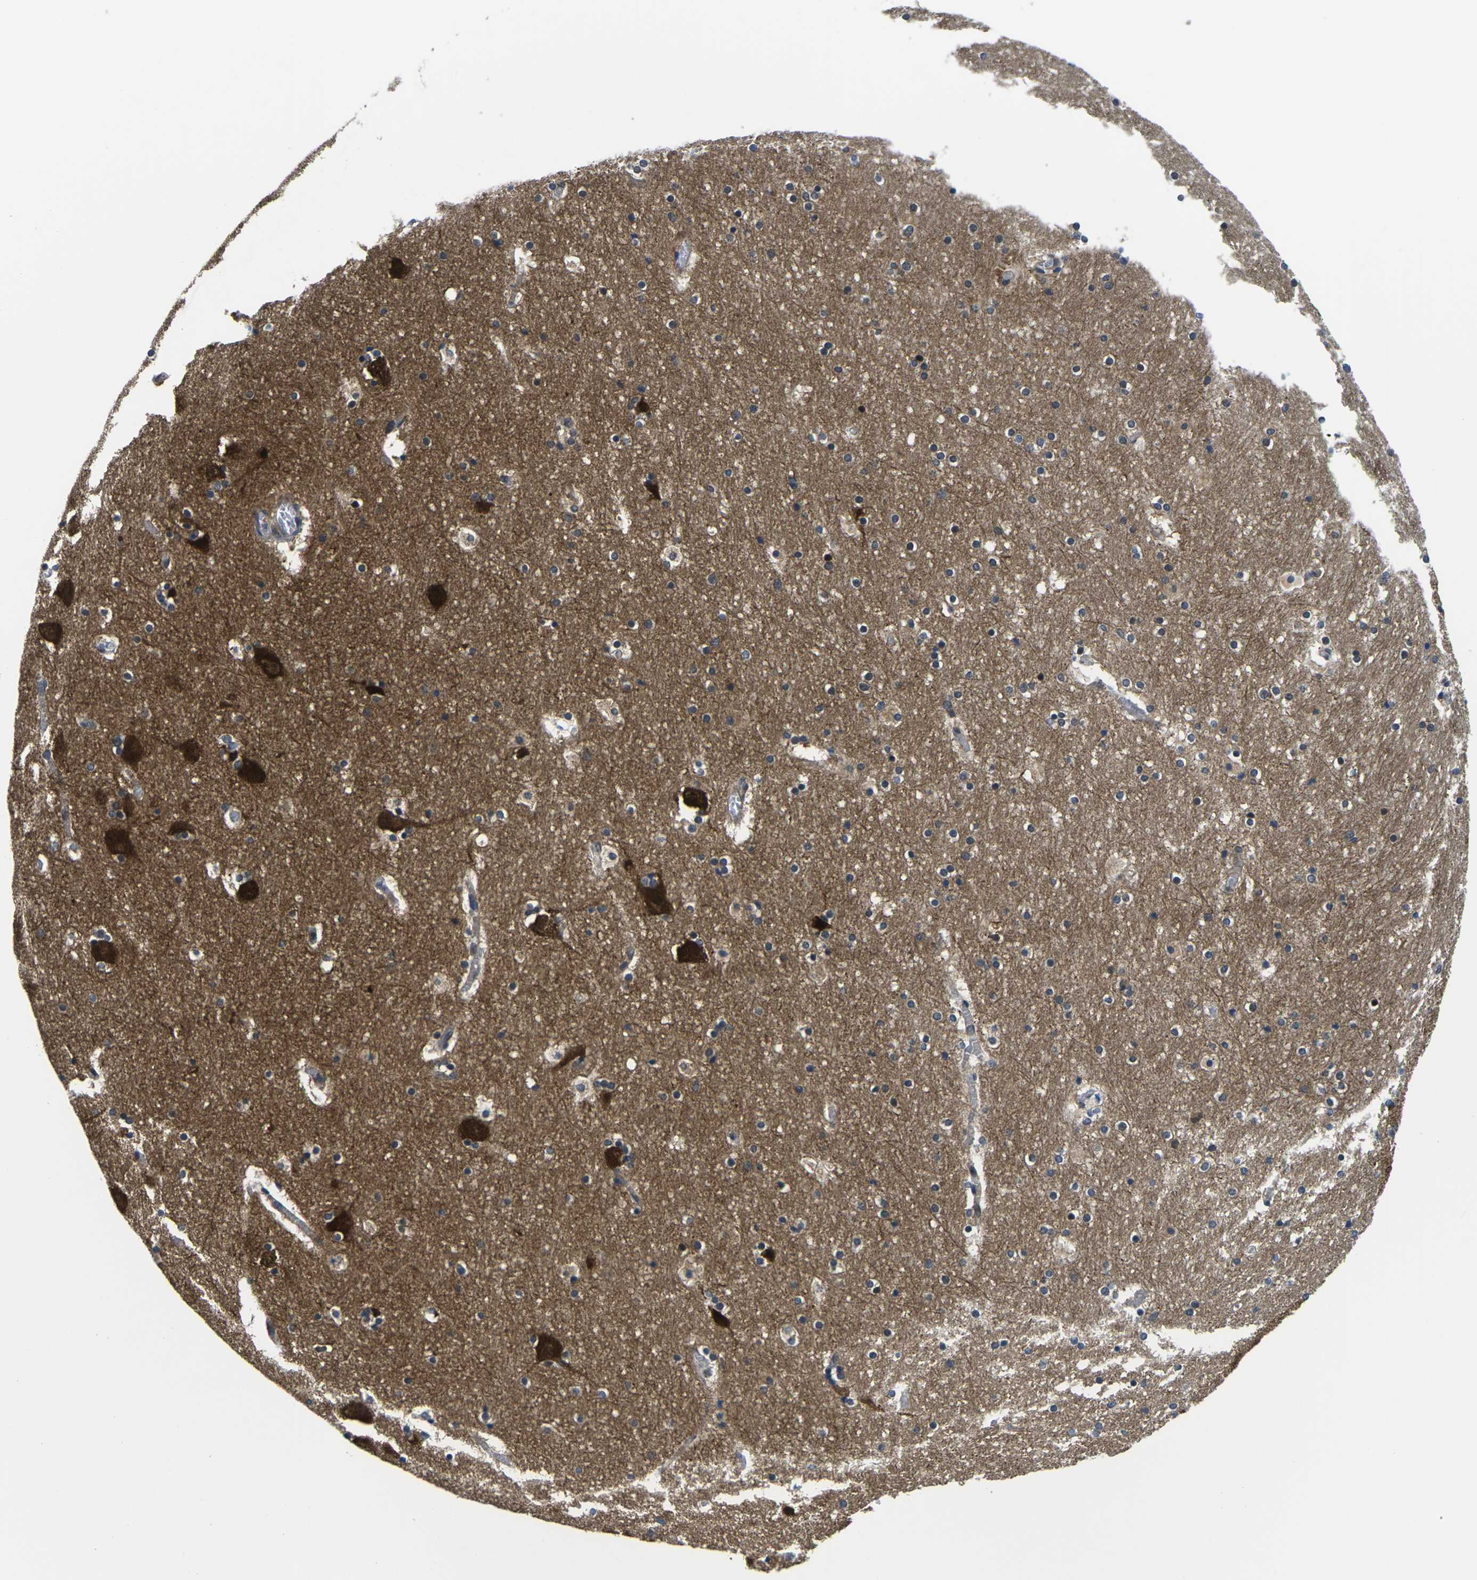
{"staining": {"intensity": "moderate", "quantity": "<25%", "location": "cytoplasmic/membranous"}, "tissue": "hippocampus", "cell_type": "Glial cells", "image_type": "normal", "snomed": [{"axis": "morphology", "description": "Normal tissue, NOS"}, {"axis": "topography", "description": "Hippocampus"}], "caption": "Hippocampus stained with IHC demonstrates moderate cytoplasmic/membranous positivity in approximately <25% of glial cells. (Brightfield microscopy of DAB IHC at high magnification).", "gene": "GSK3B", "patient": {"sex": "male", "age": 45}}